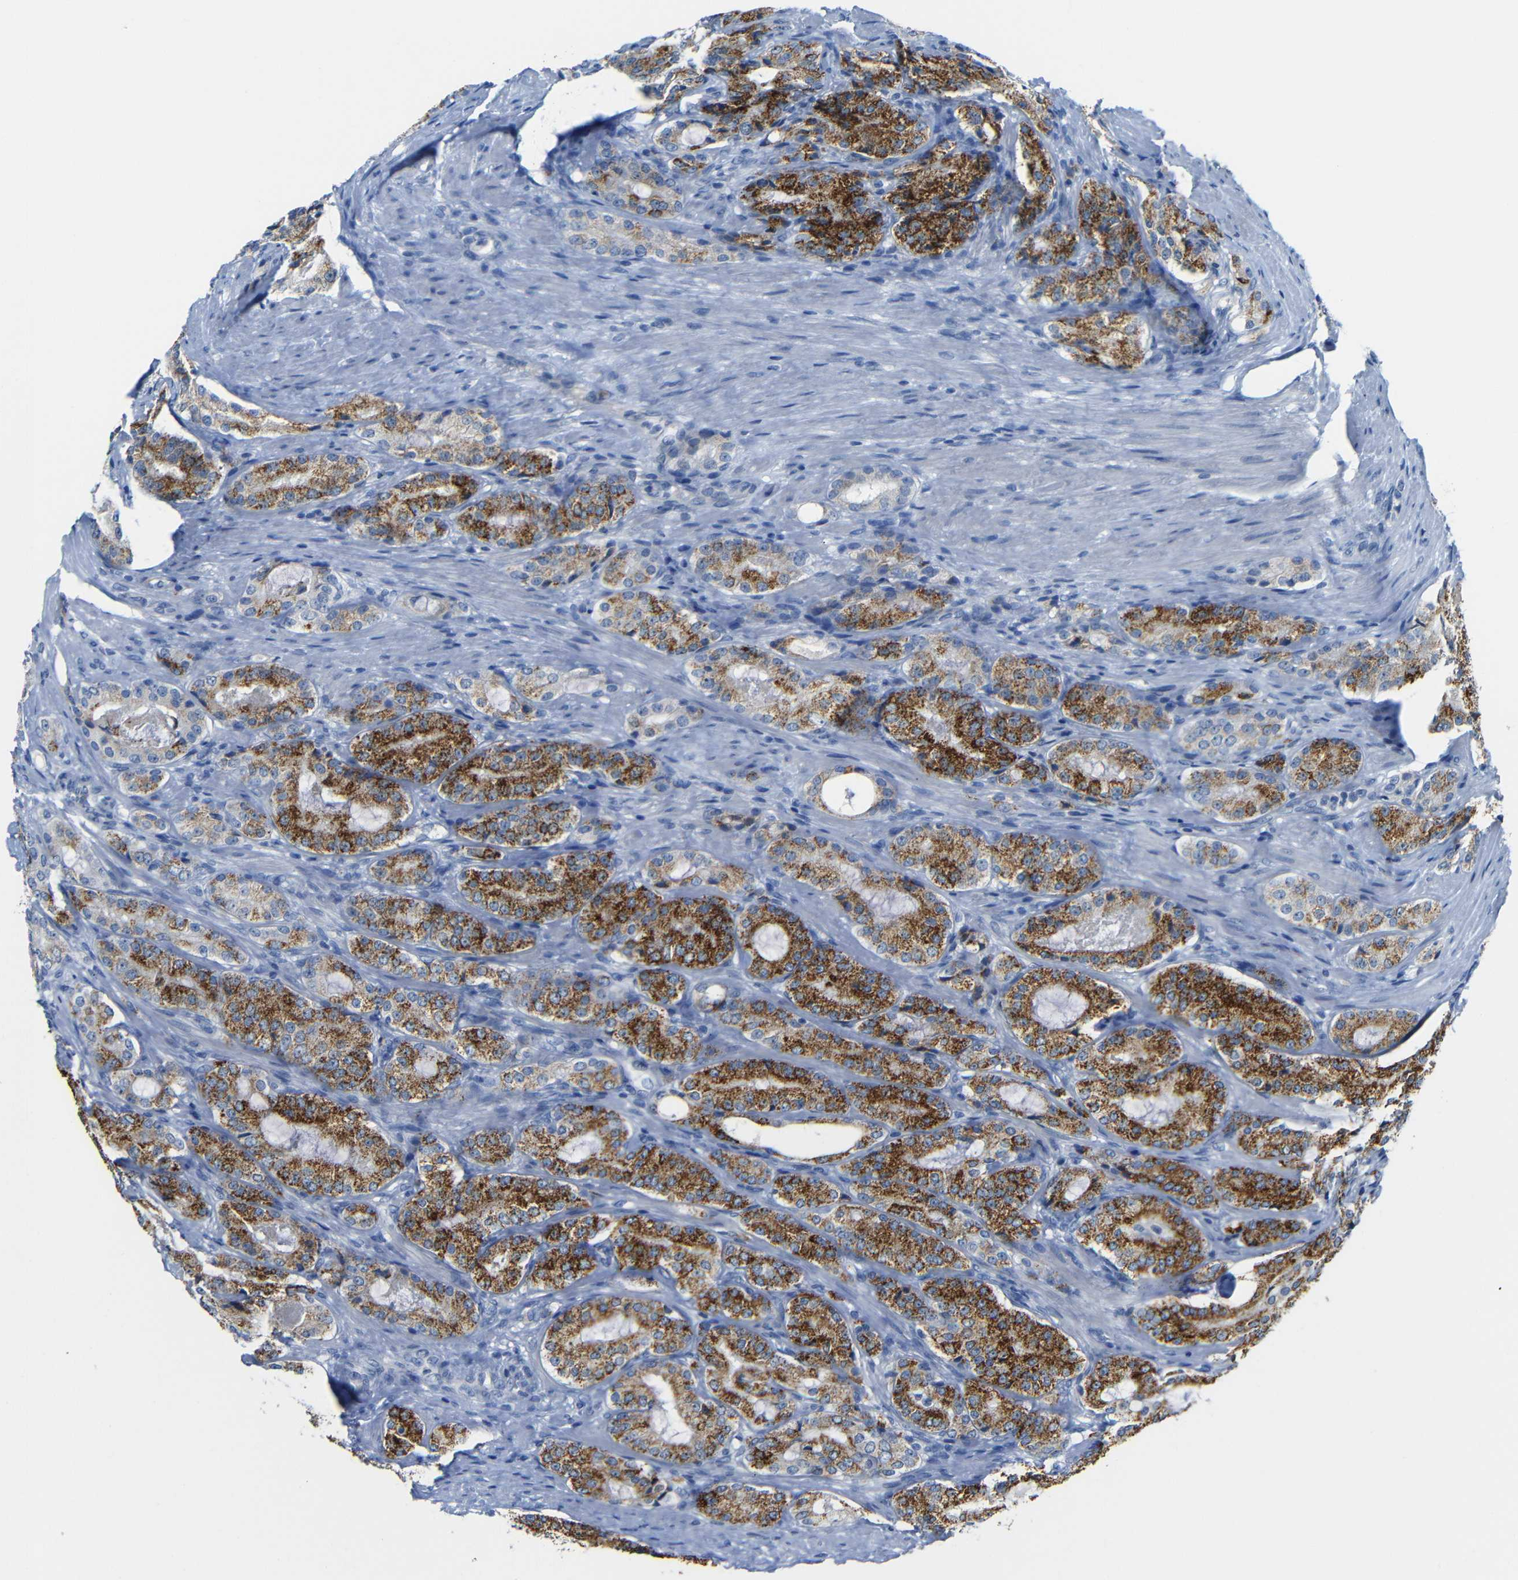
{"staining": {"intensity": "strong", "quantity": ">75%", "location": "cytoplasmic/membranous"}, "tissue": "prostate cancer", "cell_type": "Tumor cells", "image_type": "cancer", "snomed": [{"axis": "morphology", "description": "Adenocarcinoma, High grade"}, {"axis": "topography", "description": "Prostate"}], "caption": "Prostate high-grade adenocarcinoma tissue reveals strong cytoplasmic/membranous positivity in approximately >75% of tumor cells", "gene": "C15orf48", "patient": {"sex": "male", "age": 72}}